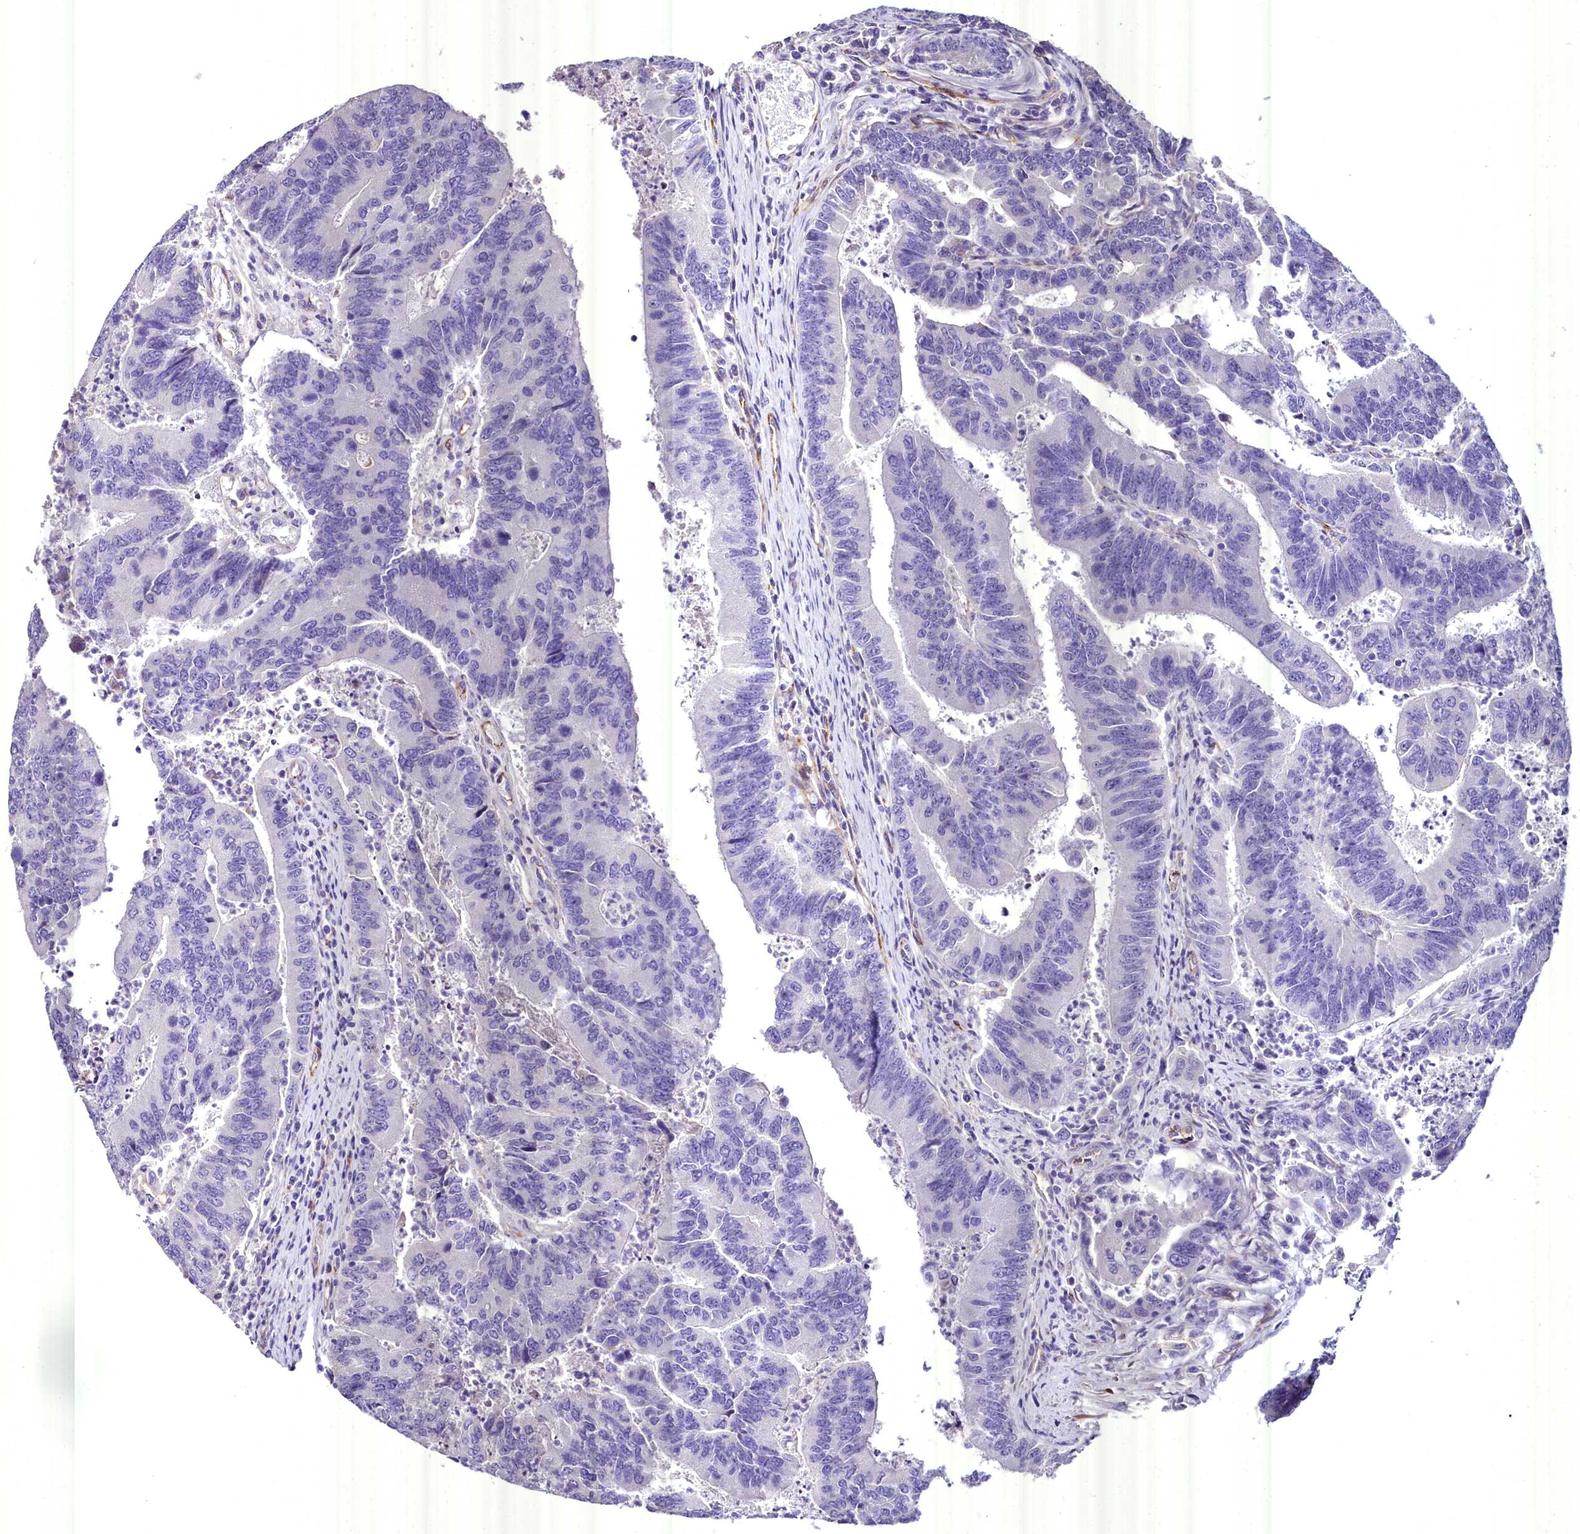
{"staining": {"intensity": "negative", "quantity": "none", "location": "none"}, "tissue": "colorectal cancer", "cell_type": "Tumor cells", "image_type": "cancer", "snomed": [{"axis": "morphology", "description": "Adenocarcinoma, NOS"}, {"axis": "topography", "description": "Colon"}], "caption": "Tumor cells show no significant protein expression in colorectal cancer. Nuclei are stained in blue.", "gene": "MS4A18", "patient": {"sex": "female", "age": 67}}